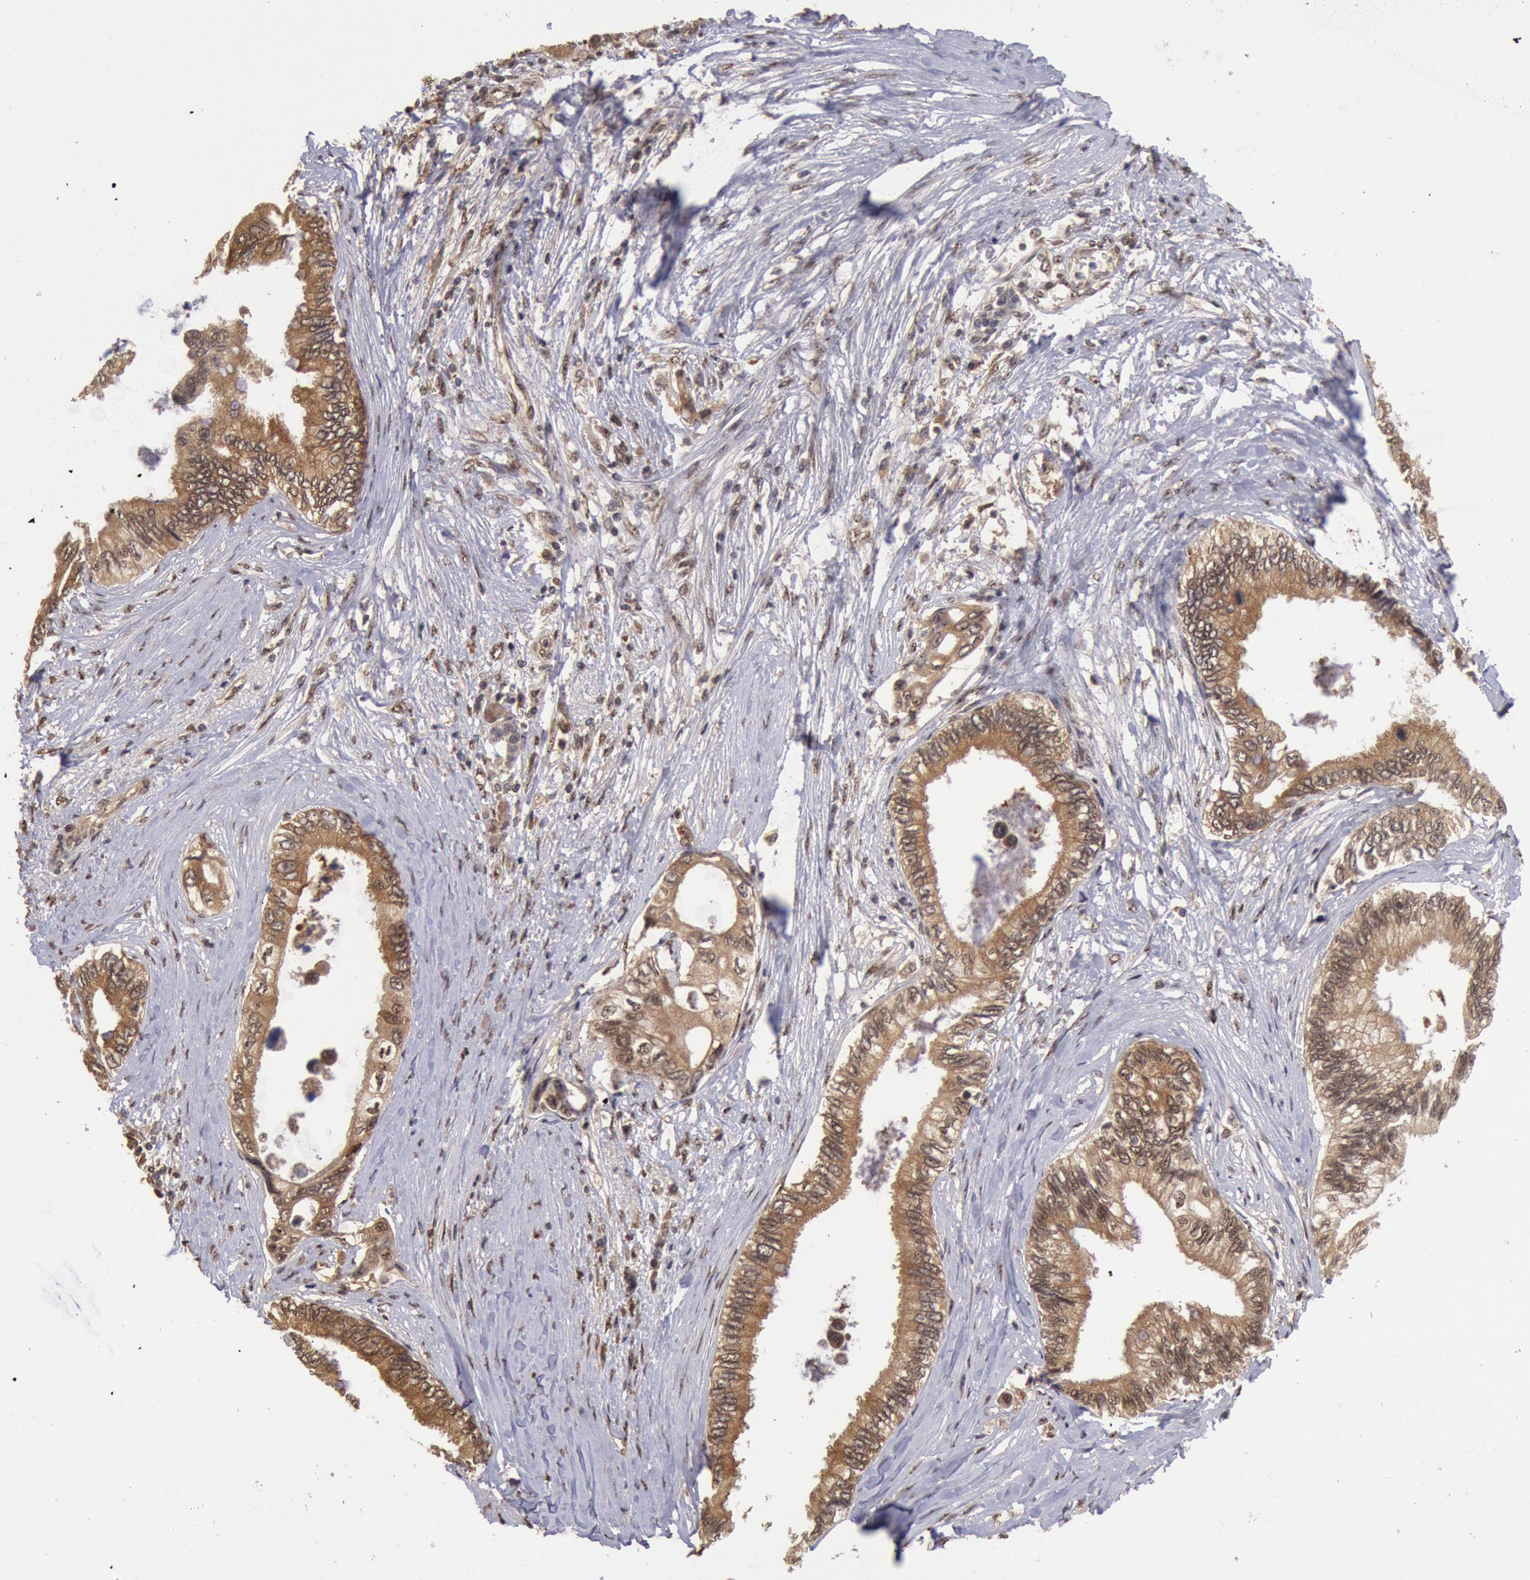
{"staining": {"intensity": "weak", "quantity": ">75%", "location": "cytoplasmic/membranous"}, "tissue": "pancreatic cancer", "cell_type": "Tumor cells", "image_type": "cancer", "snomed": [{"axis": "morphology", "description": "Adenocarcinoma, NOS"}, {"axis": "topography", "description": "Pancreas"}], "caption": "Adenocarcinoma (pancreatic) was stained to show a protein in brown. There is low levels of weak cytoplasmic/membranous positivity in about >75% of tumor cells.", "gene": "STX17", "patient": {"sex": "female", "age": 66}}